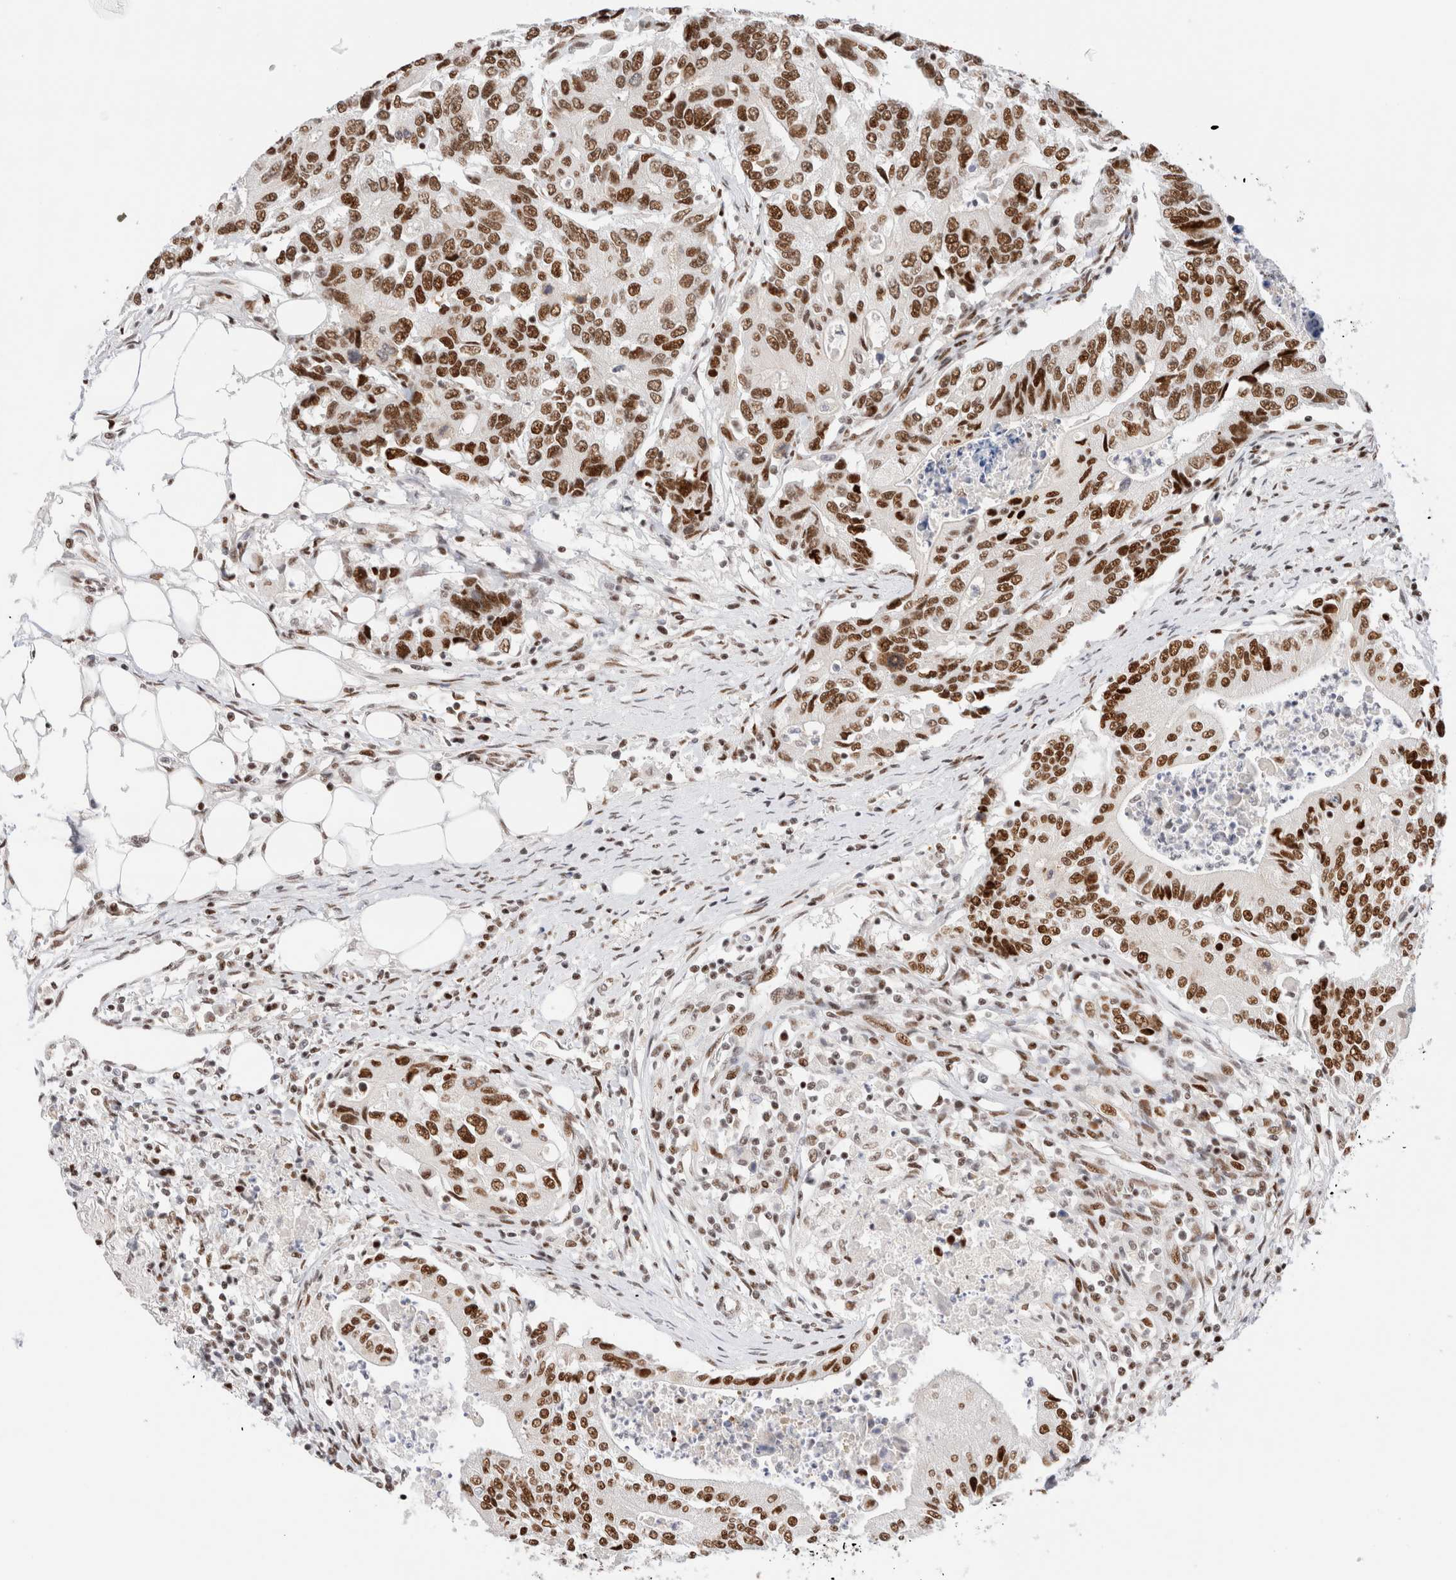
{"staining": {"intensity": "strong", "quantity": ">75%", "location": "nuclear"}, "tissue": "colorectal cancer", "cell_type": "Tumor cells", "image_type": "cancer", "snomed": [{"axis": "morphology", "description": "Adenocarcinoma, NOS"}, {"axis": "topography", "description": "Colon"}], "caption": "Protein staining by immunohistochemistry (IHC) displays strong nuclear positivity in about >75% of tumor cells in colorectal cancer. The staining was performed using DAB (3,3'-diaminobenzidine), with brown indicating positive protein expression. Nuclei are stained blue with hematoxylin.", "gene": "ZNF282", "patient": {"sex": "female", "age": 77}}